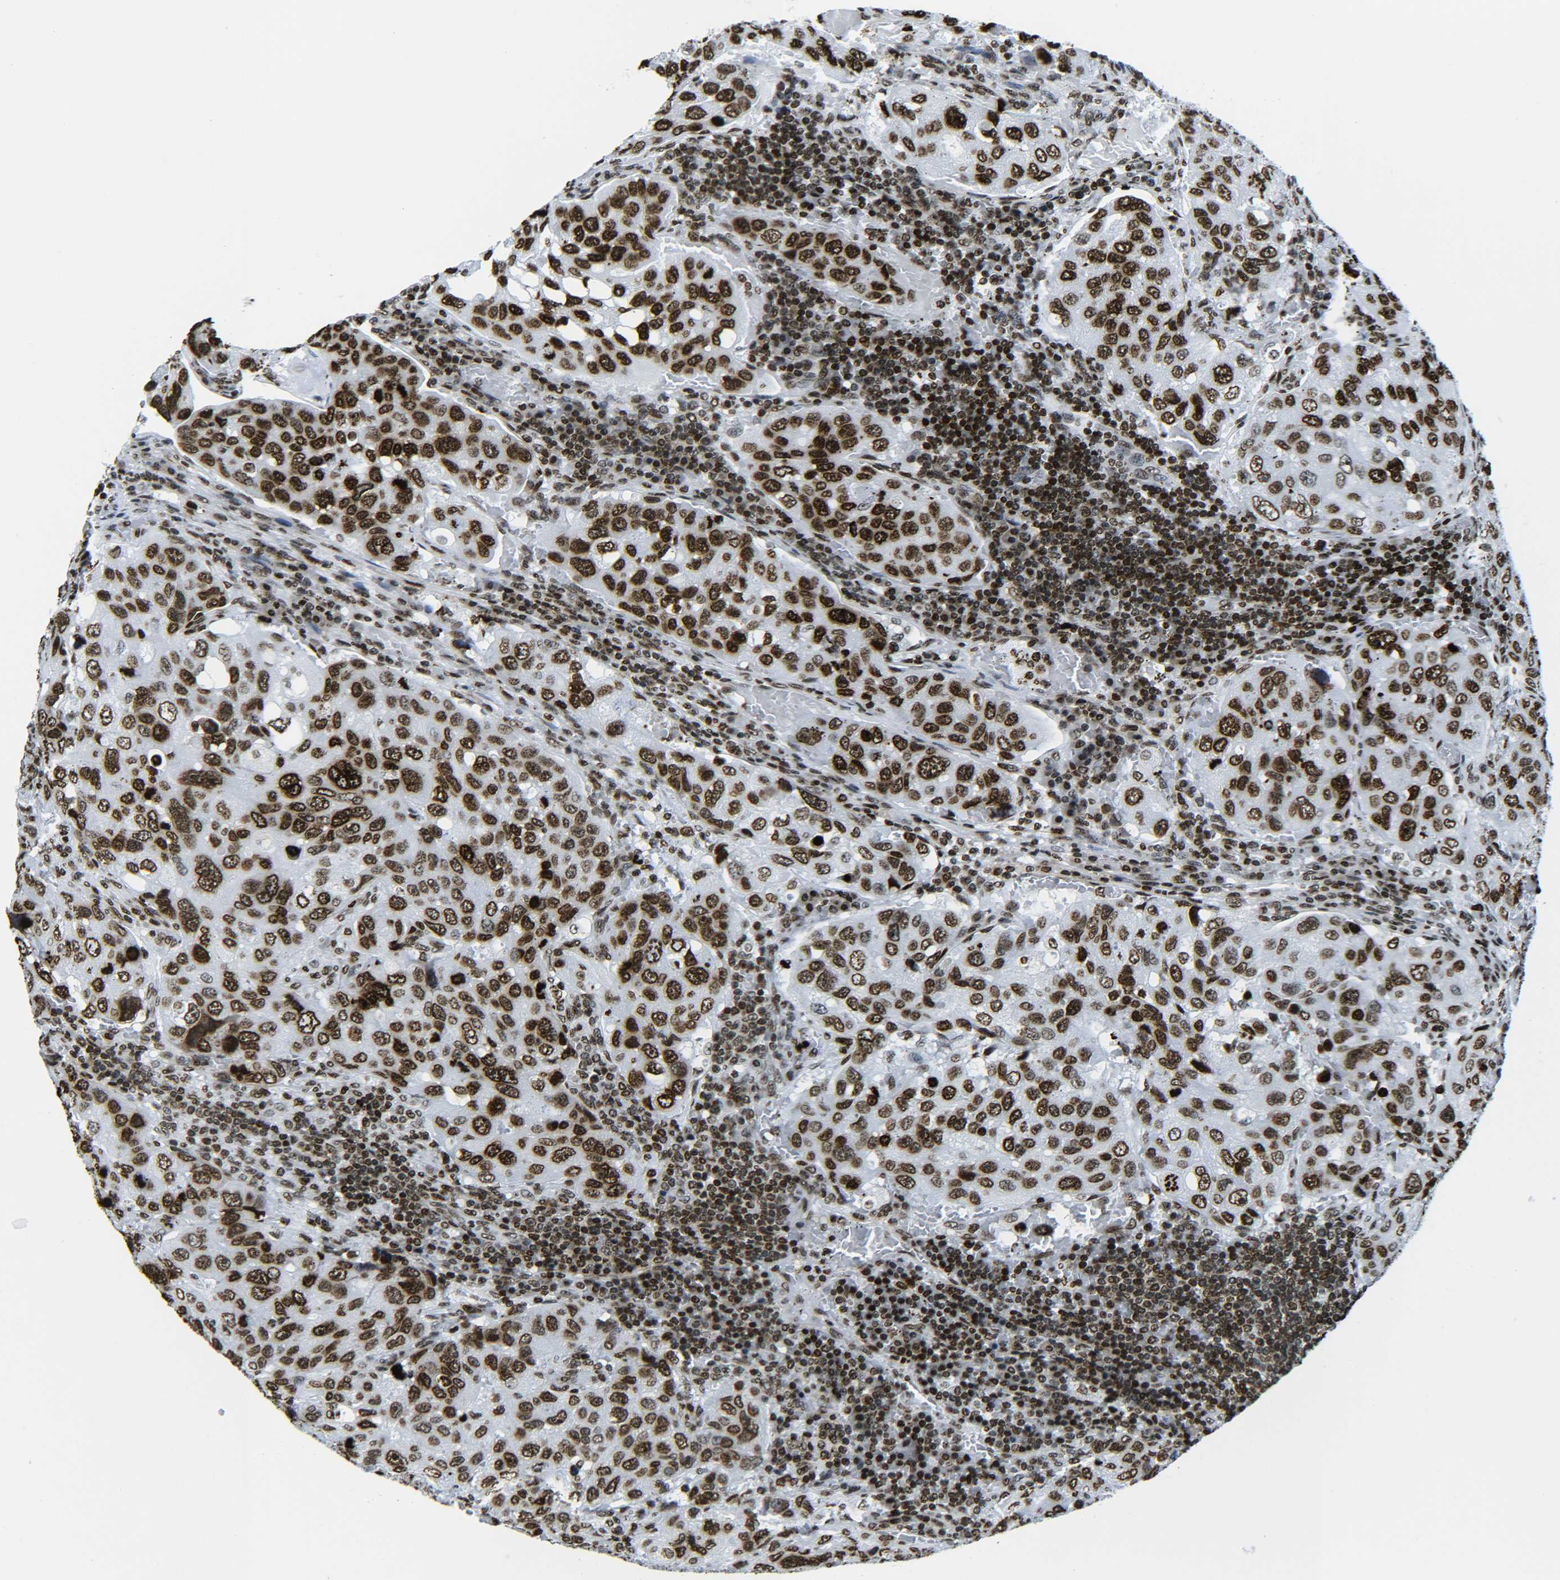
{"staining": {"intensity": "strong", "quantity": ">75%", "location": "nuclear"}, "tissue": "urothelial cancer", "cell_type": "Tumor cells", "image_type": "cancer", "snomed": [{"axis": "morphology", "description": "Urothelial carcinoma, High grade"}, {"axis": "topography", "description": "Lymph node"}, {"axis": "topography", "description": "Urinary bladder"}], "caption": "An IHC histopathology image of neoplastic tissue is shown. Protein staining in brown highlights strong nuclear positivity in urothelial cancer within tumor cells.", "gene": "H2AX", "patient": {"sex": "male", "age": 51}}